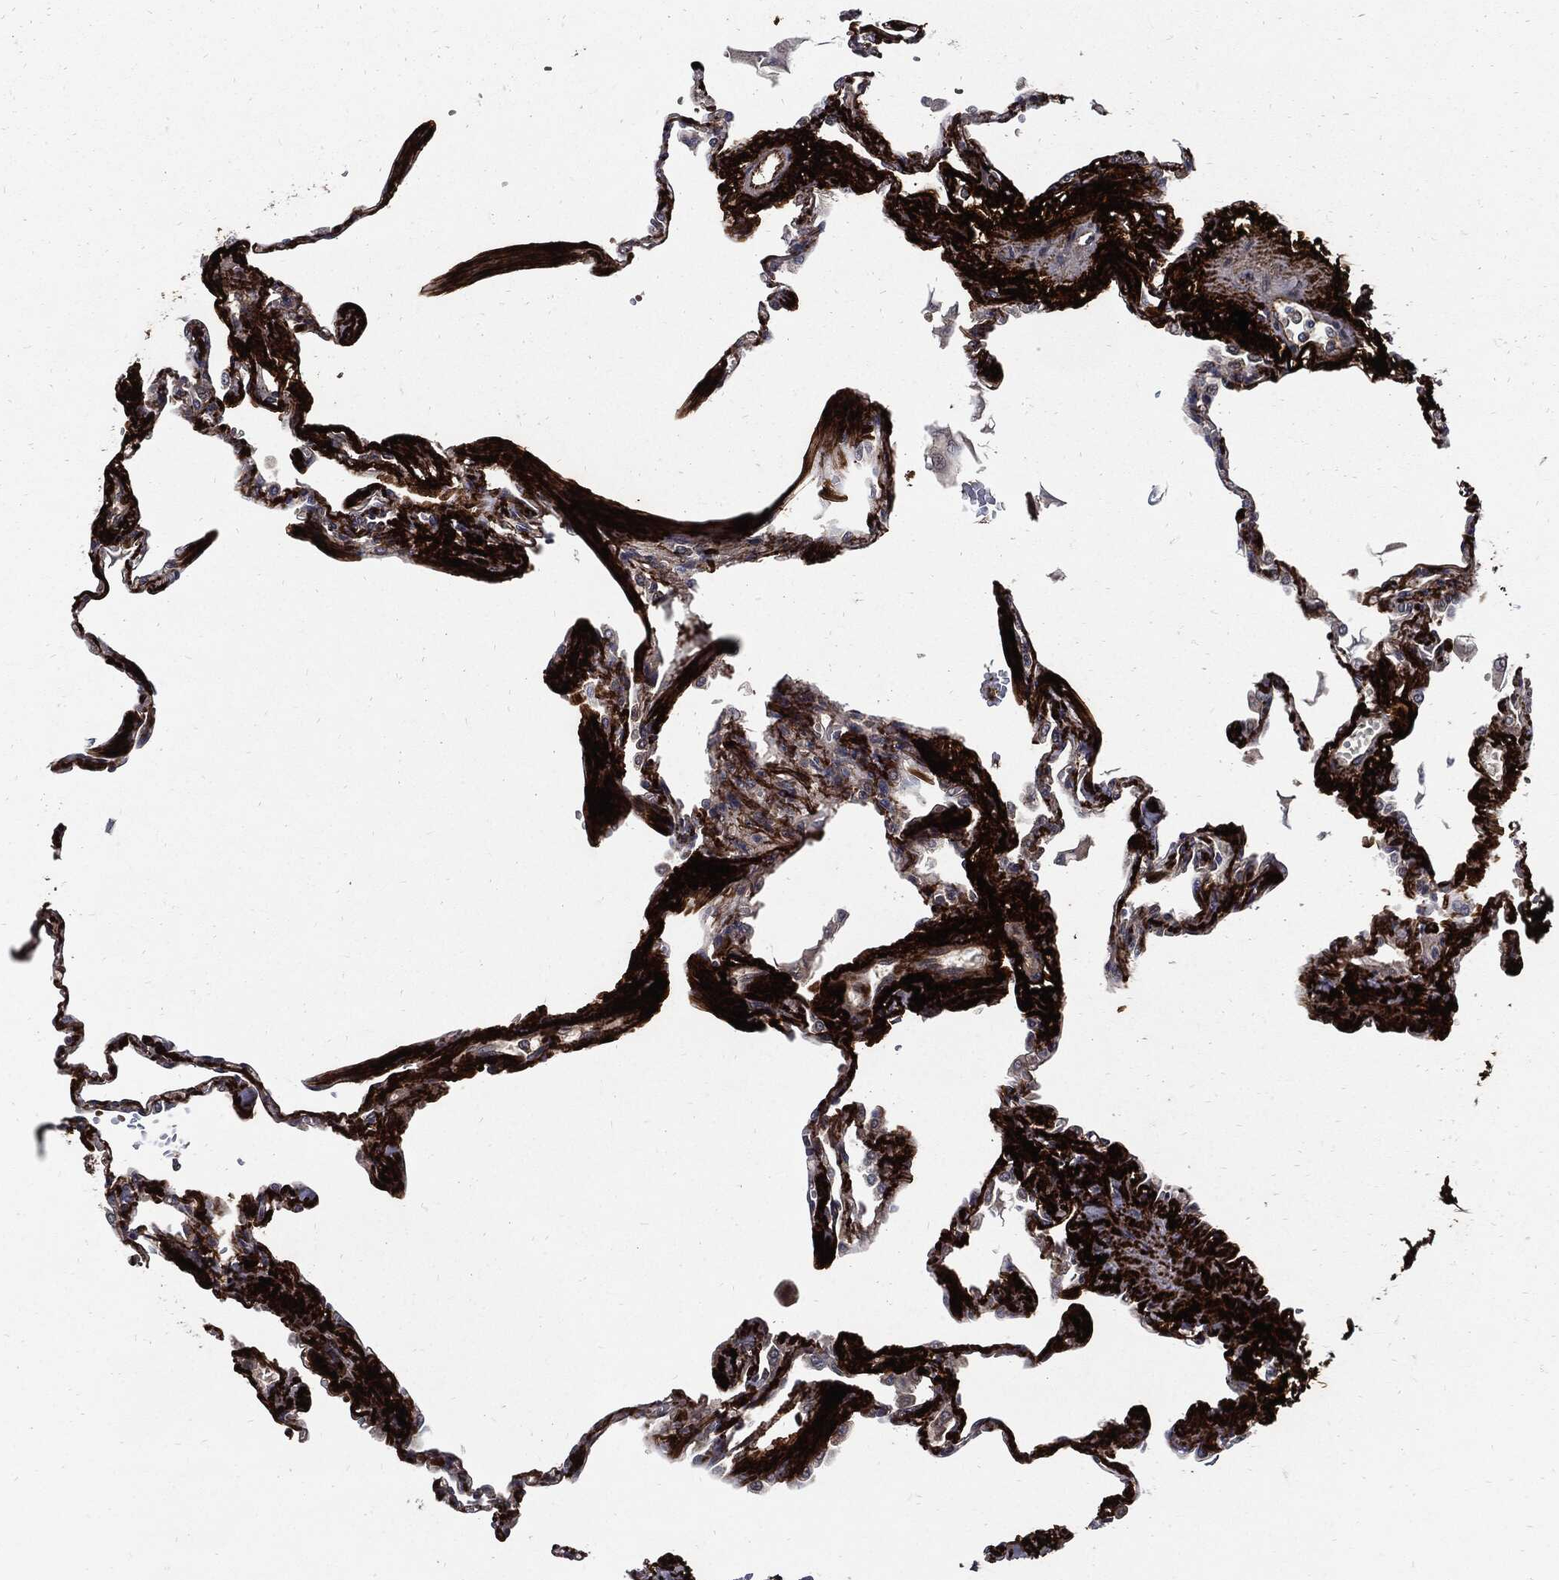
{"staining": {"intensity": "strong", "quantity": "25%-75%", "location": "cytoplasmic/membranous"}, "tissue": "lung", "cell_type": "Alveolar cells", "image_type": "normal", "snomed": [{"axis": "morphology", "description": "Normal tissue, NOS"}, {"axis": "topography", "description": "Lung"}], "caption": "Alveolar cells display strong cytoplasmic/membranous expression in approximately 25%-75% of cells in benign lung. The staining was performed using DAB (3,3'-diaminobenzidine), with brown indicating positive protein expression. Nuclei are stained blue with hematoxylin.", "gene": "CLU", "patient": {"sex": "male", "age": 78}}